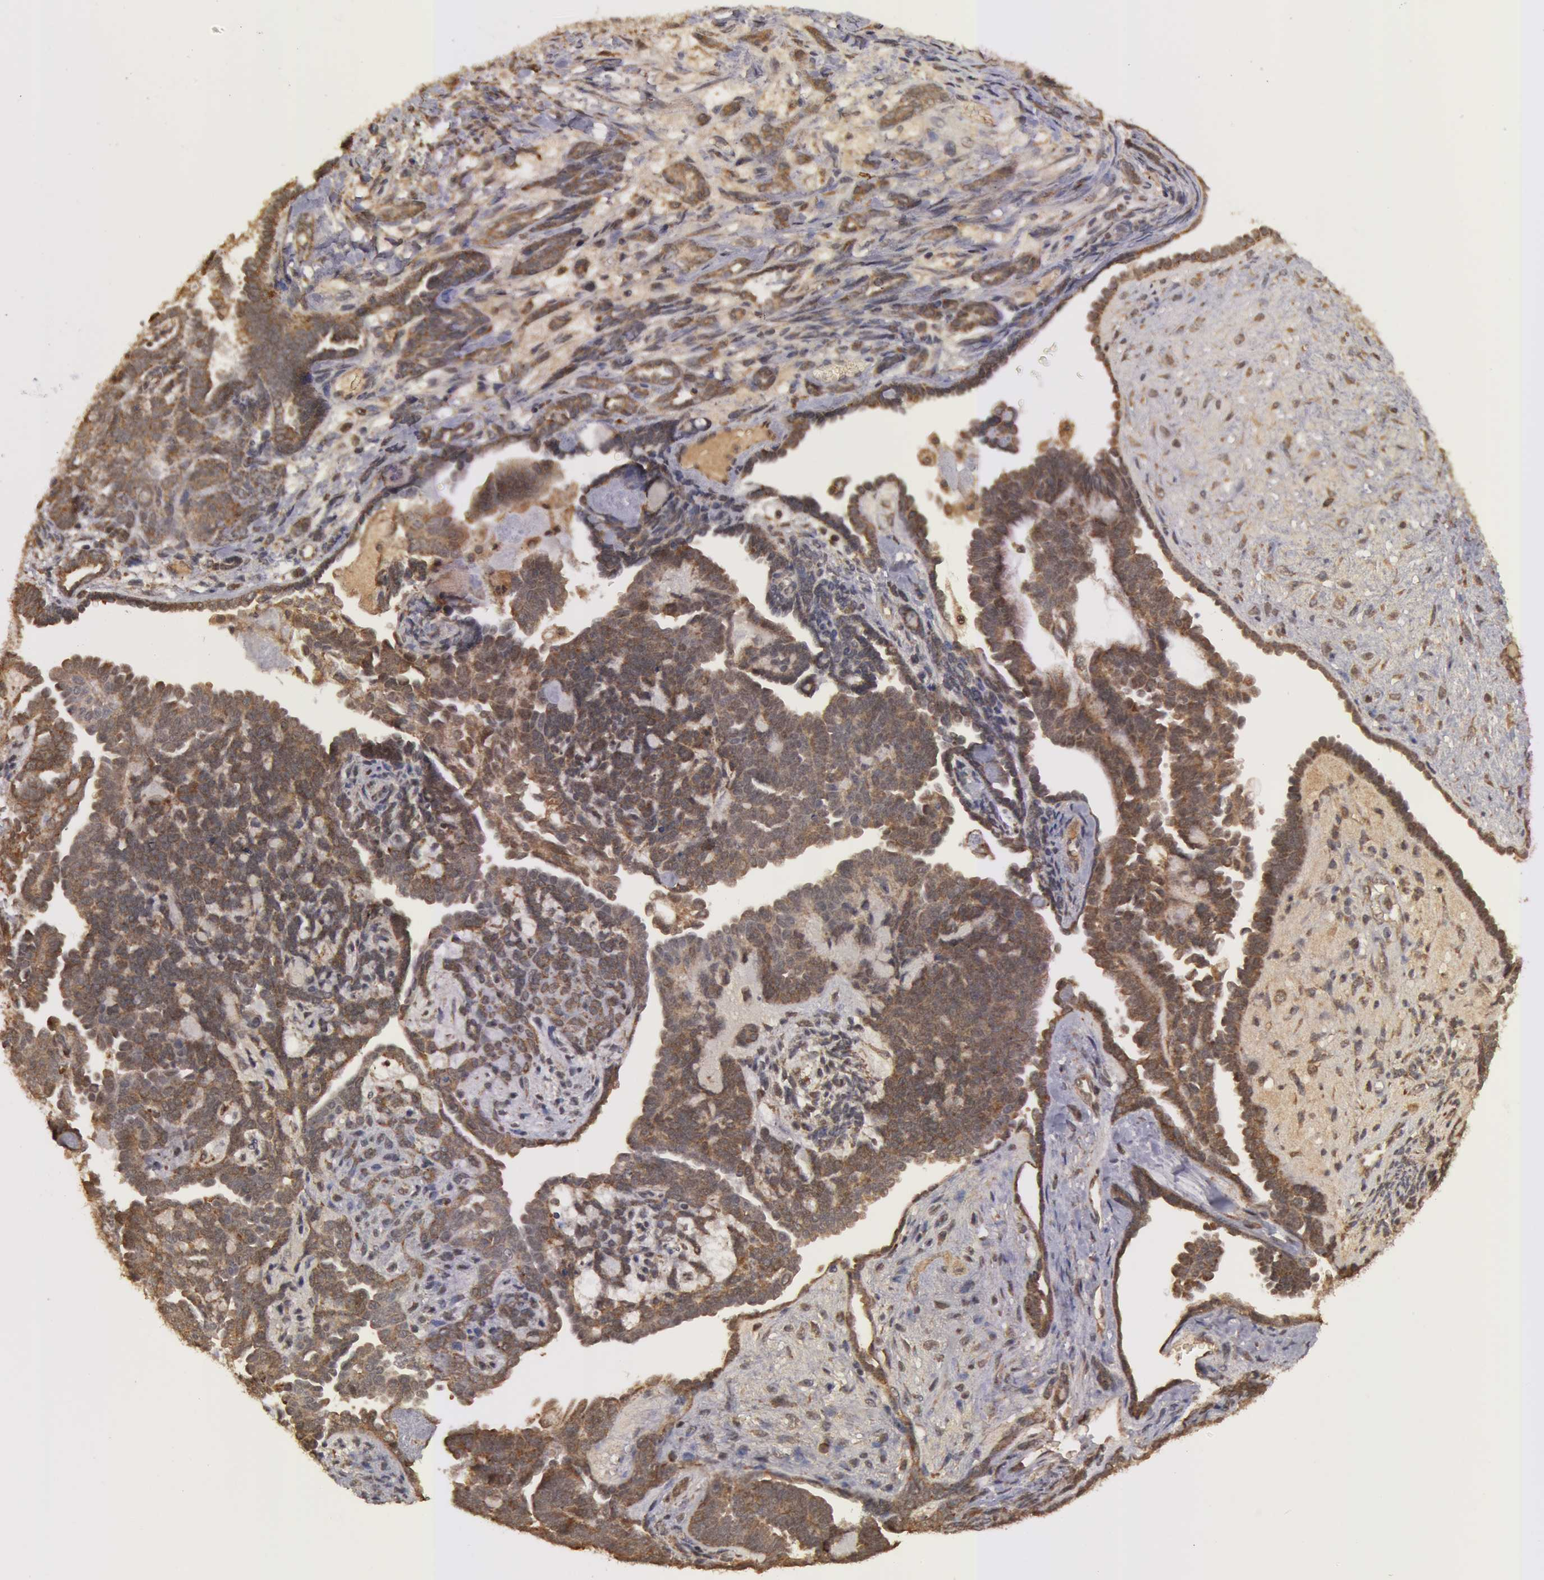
{"staining": {"intensity": "strong", "quantity": ">75%", "location": "cytoplasmic/membranous"}, "tissue": "endometrial cancer", "cell_type": "Tumor cells", "image_type": "cancer", "snomed": [{"axis": "morphology", "description": "Neoplasm, malignant, NOS"}, {"axis": "topography", "description": "Endometrium"}], "caption": "This is a micrograph of immunohistochemistry staining of endometrial neoplasm (malignant), which shows strong positivity in the cytoplasmic/membranous of tumor cells.", "gene": "GLIS1", "patient": {"sex": "female", "age": 74}}